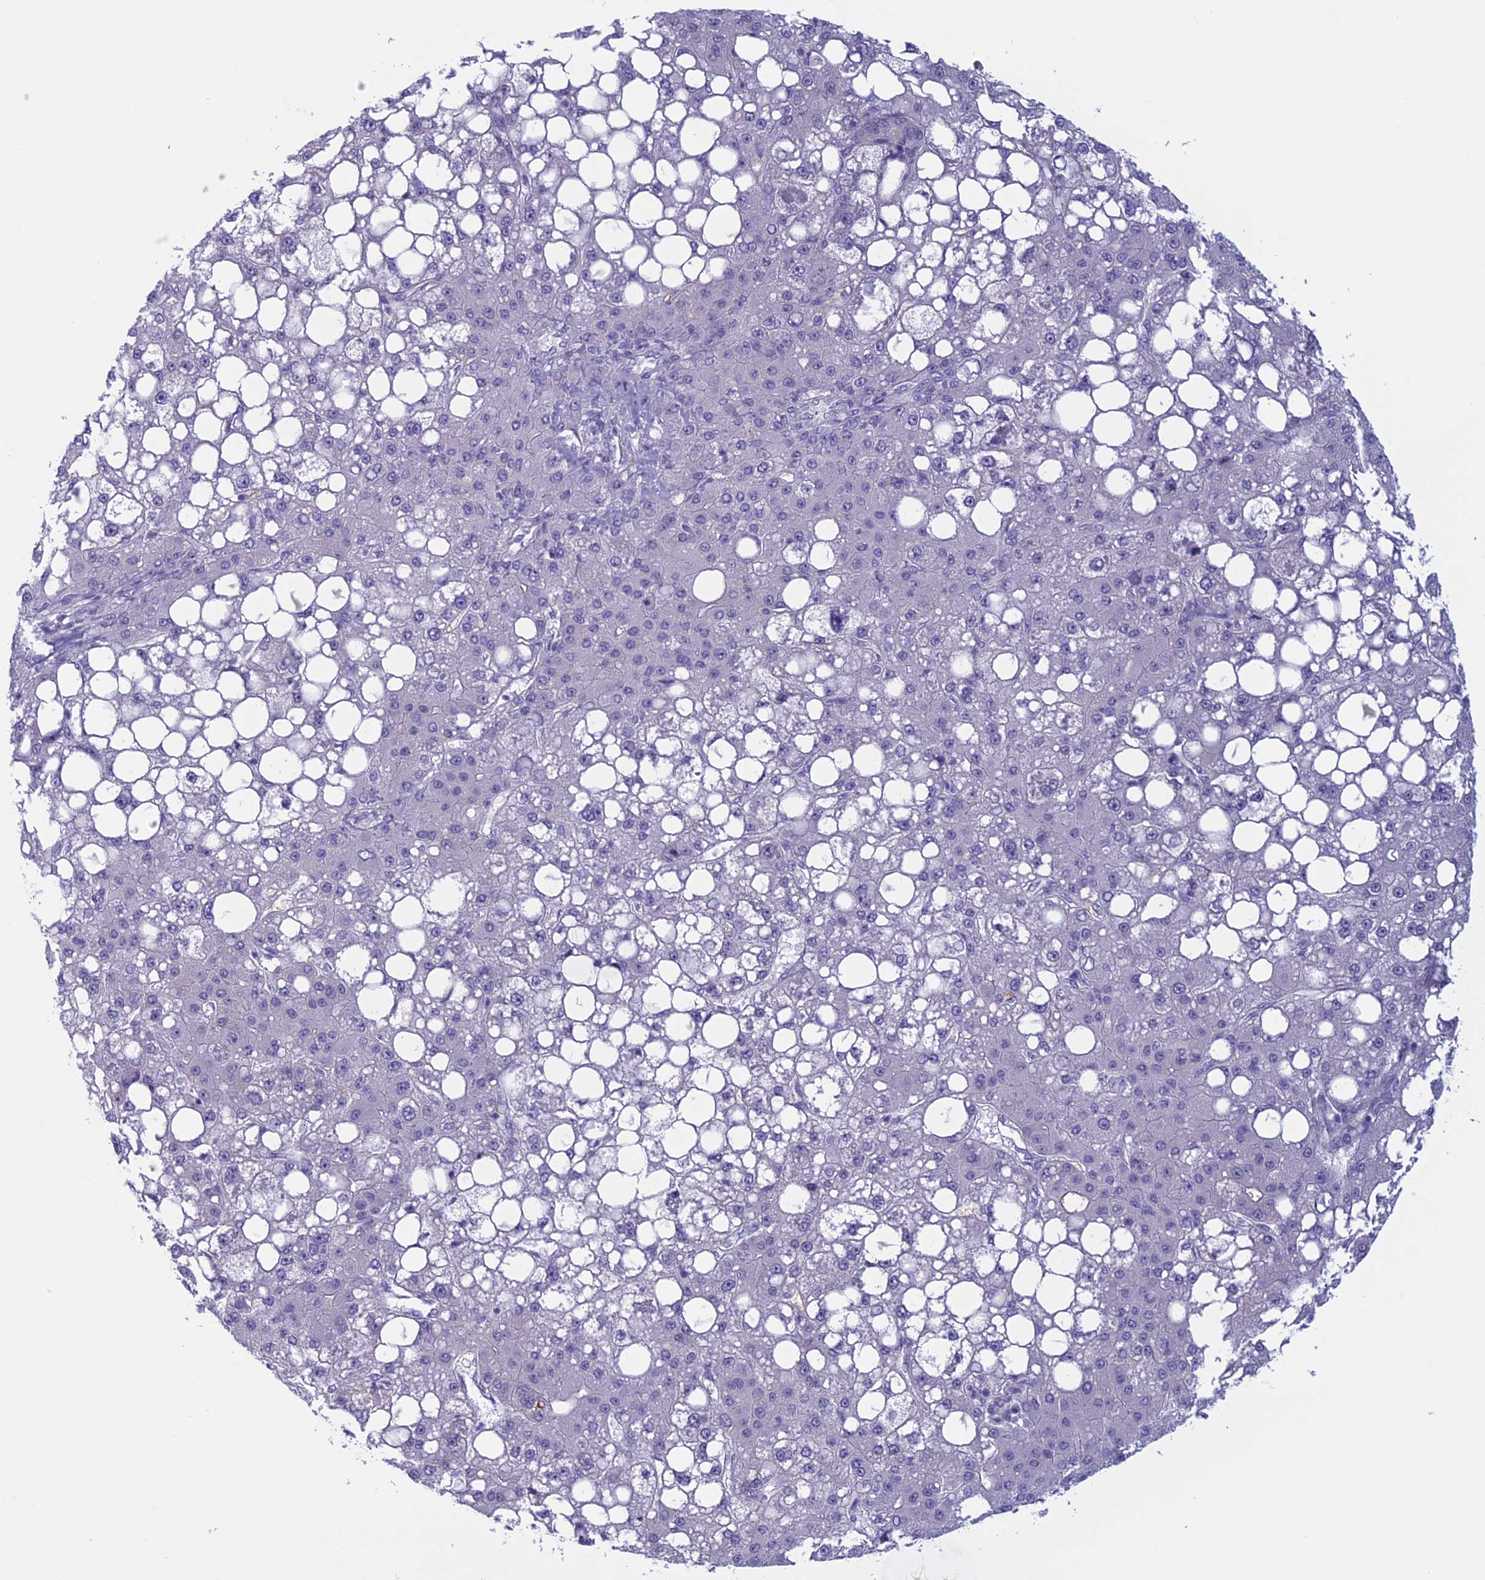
{"staining": {"intensity": "negative", "quantity": "none", "location": "none"}, "tissue": "liver cancer", "cell_type": "Tumor cells", "image_type": "cancer", "snomed": [{"axis": "morphology", "description": "Carcinoma, Hepatocellular, NOS"}, {"axis": "topography", "description": "Liver"}], "caption": "Immunohistochemistry (IHC) histopathology image of neoplastic tissue: human liver hepatocellular carcinoma stained with DAB (3,3'-diaminobenzidine) demonstrates no significant protein positivity in tumor cells.", "gene": "ANGPTL2", "patient": {"sex": "male", "age": 67}}